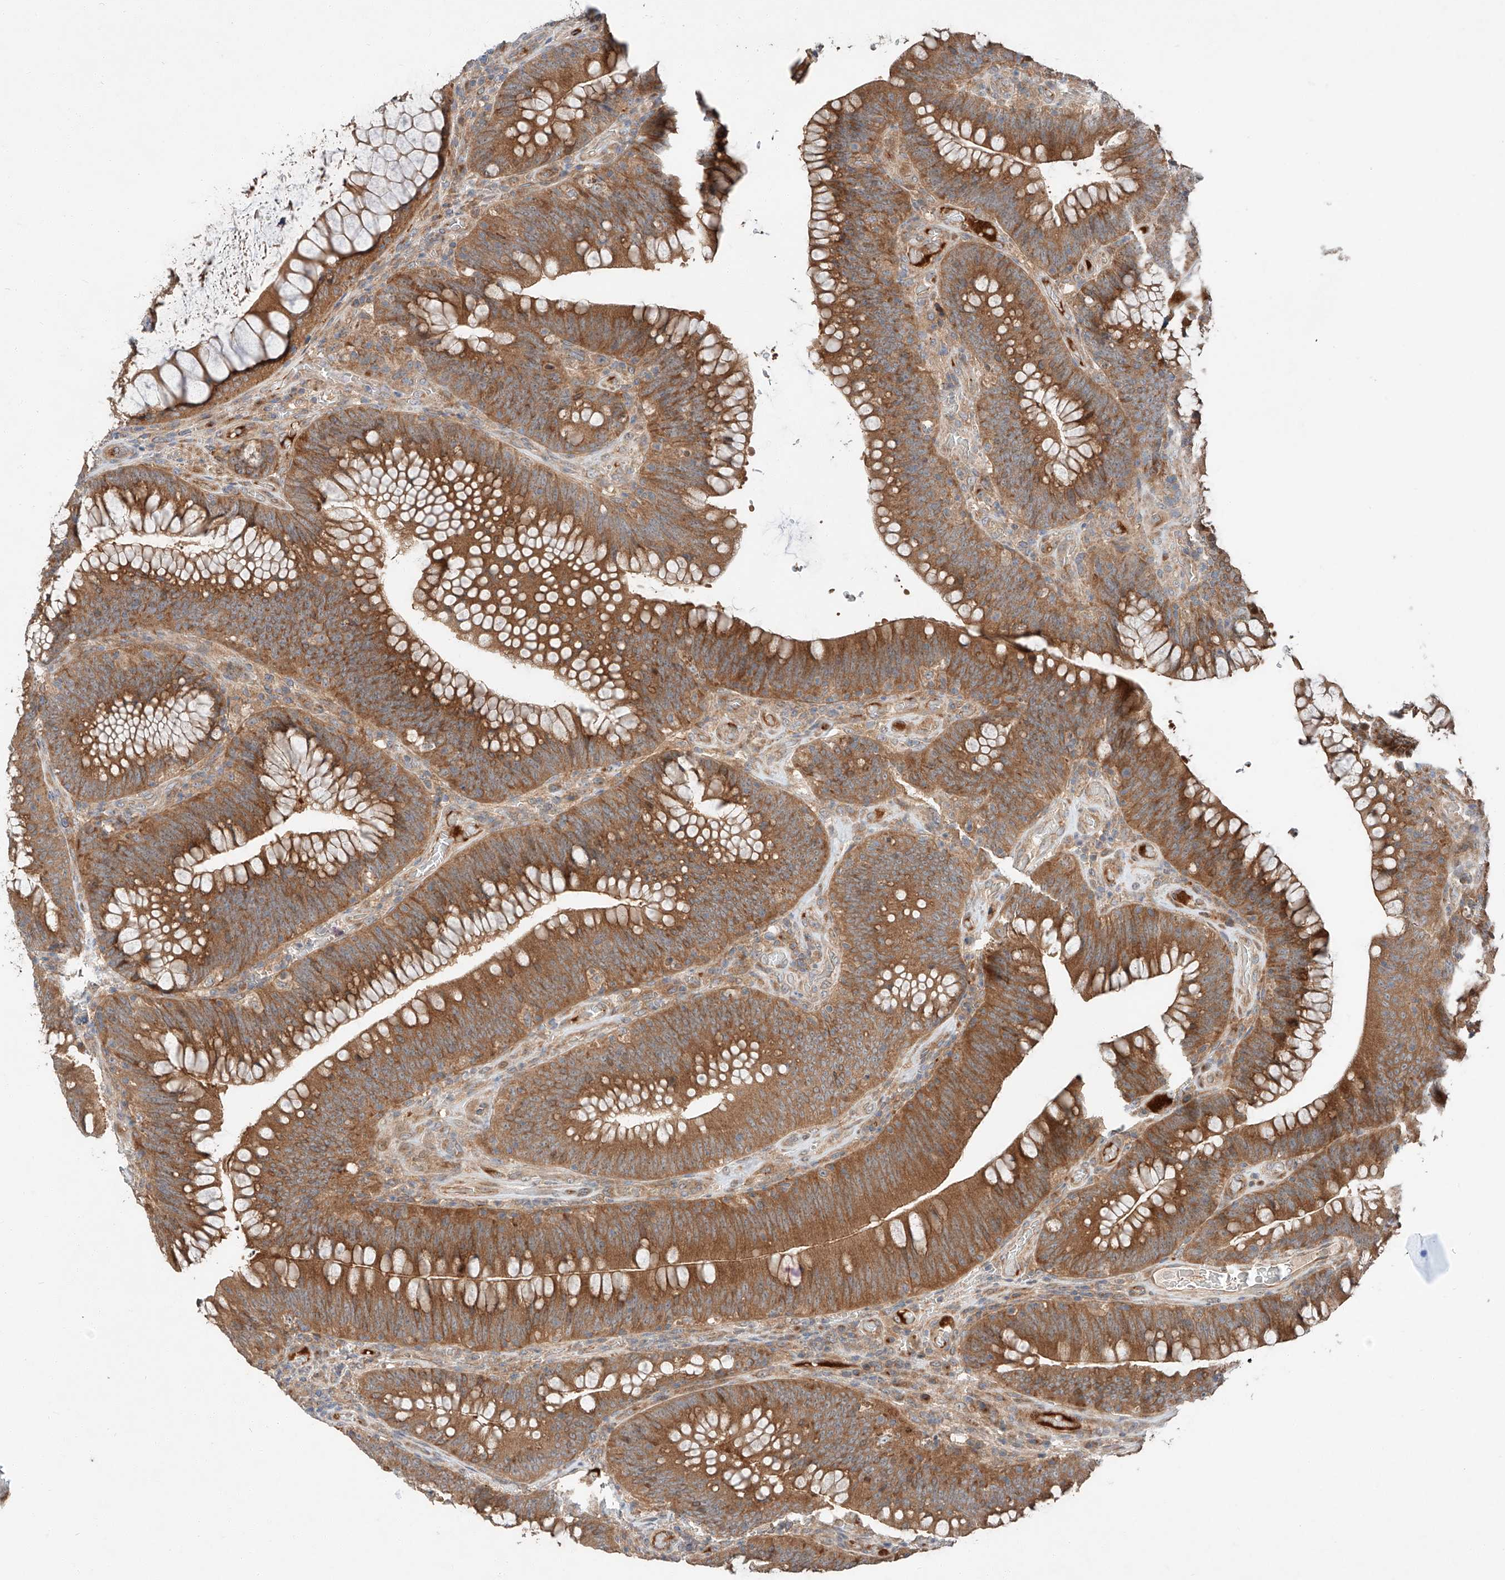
{"staining": {"intensity": "strong", "quantity": ">75%", "location": "cytoplasmic/membranous"}, "tissue": "colorectal cancer", "cell_type": "Tumor cells", "image_type": "cancer", "snomed": [{"axis": "morphology", "description": "Normal tissue, NOS"}, {"axis": "topography", "description": "Colon"}], "caption": "Protein expression analysis of human colorectal cancer reveals strong cytoplasmic/membranous positivity in approximately >75% of tumor cells. The staining is performed using DAB (3,3'-diaminobenzidine) brown chromogen to label protein expression. The nuclei are counter-stained blue using hematoxylin.", "gene": "XPNPEP1", "patient": {"sex": "female", "age": 82}}